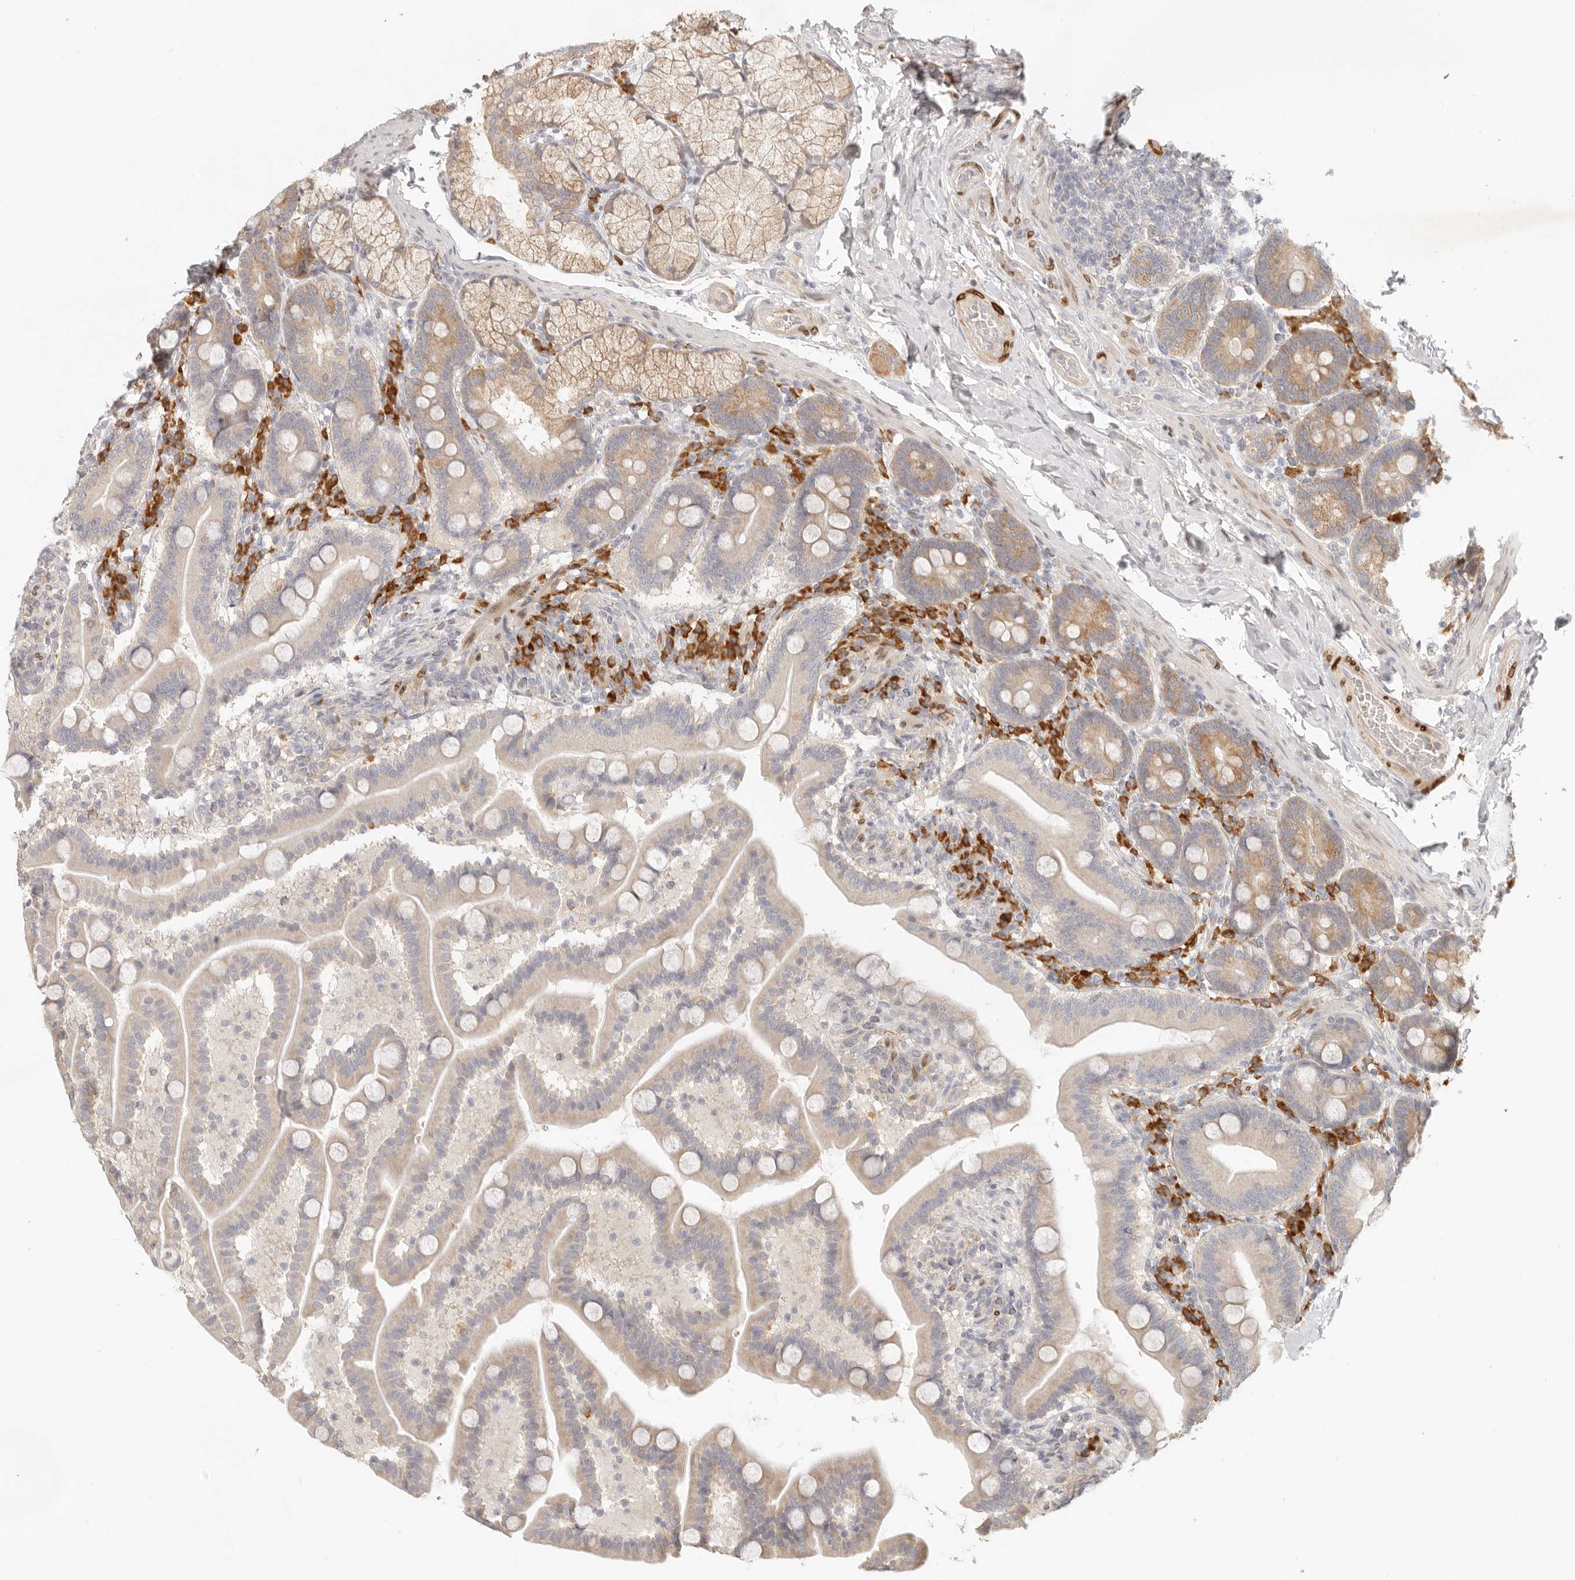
{"staining": {"intensity": "moderate", "quantity": "<25%", "location": "cytoplasmic/membranous"}, "tissue": "duodenum", "cell_type": "Glandular cells", "image_type": "normal", "snomed": [{"axis": "morphology", "description": "Normal tissue, NOS"}, {"axis": "topography", "description": "Duodenum"}], "caption": "IHC (DAB) staining of normal duodenum displays moderate cytoplasmic/membranous protein expression in about <25% of glandular cells. The protein of interest is shown in brown color, while the nuclei are stained blue.", "gene": "PABPC4", "patient": {"sex": "male", "age": 54}}